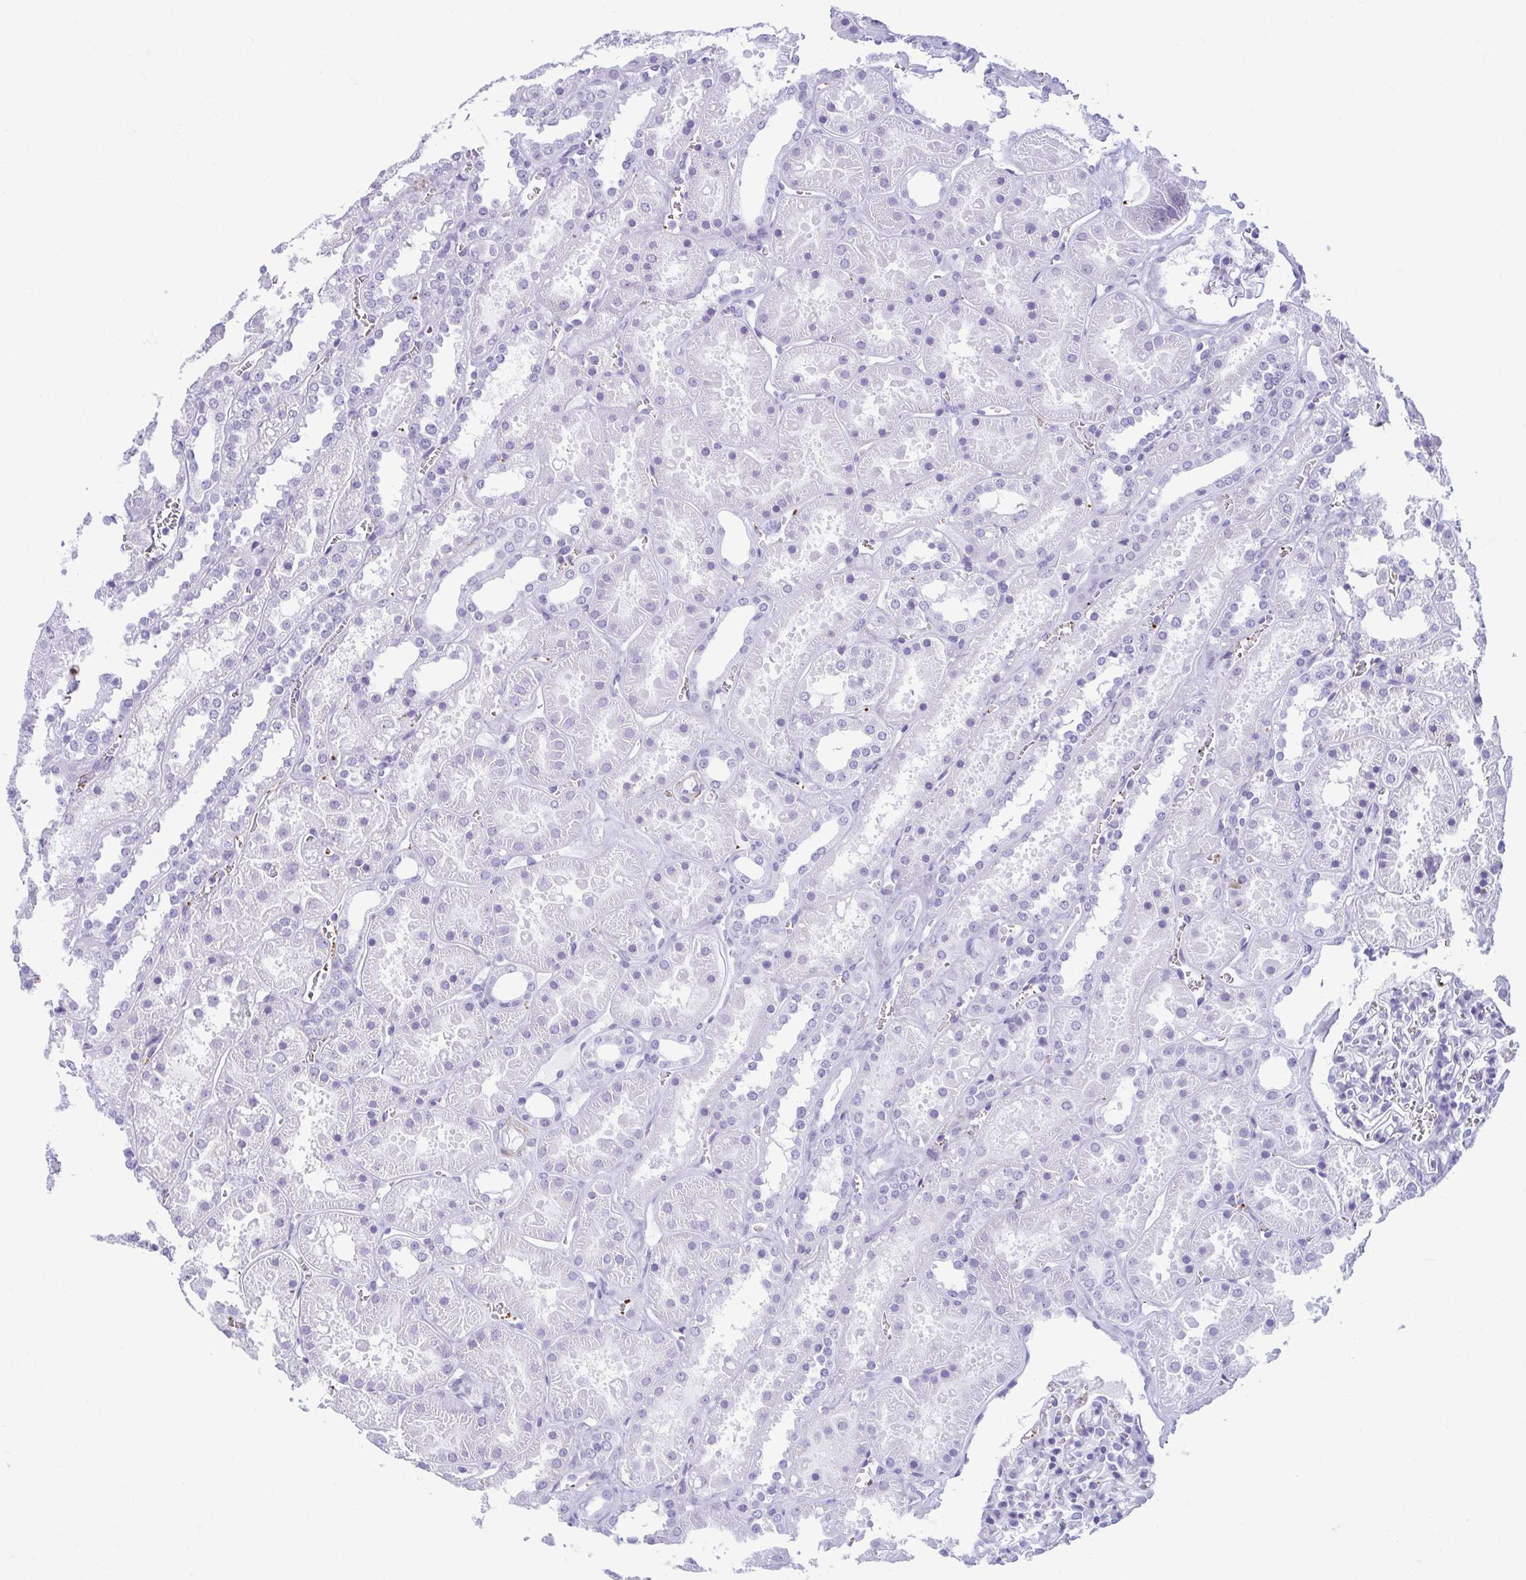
{"staining": {"intensity": "negative", "quantity": "none", "location": "none"}, "tissue": "kidney", "cell_type": "Cells in glomeruli", "image_type": "normal", "snomed": [{"axis": "morphology", "description": "Normal tissue, NOS"}, {"axis": "topography", "description": "Kidney"}], "caption": "This is a micrograph of IHC staining of benign kidney, which shows no positivity in cells in glomeruli.", "gene": "TCEAL3", "patient": {"sex": "female", "age": 41}}